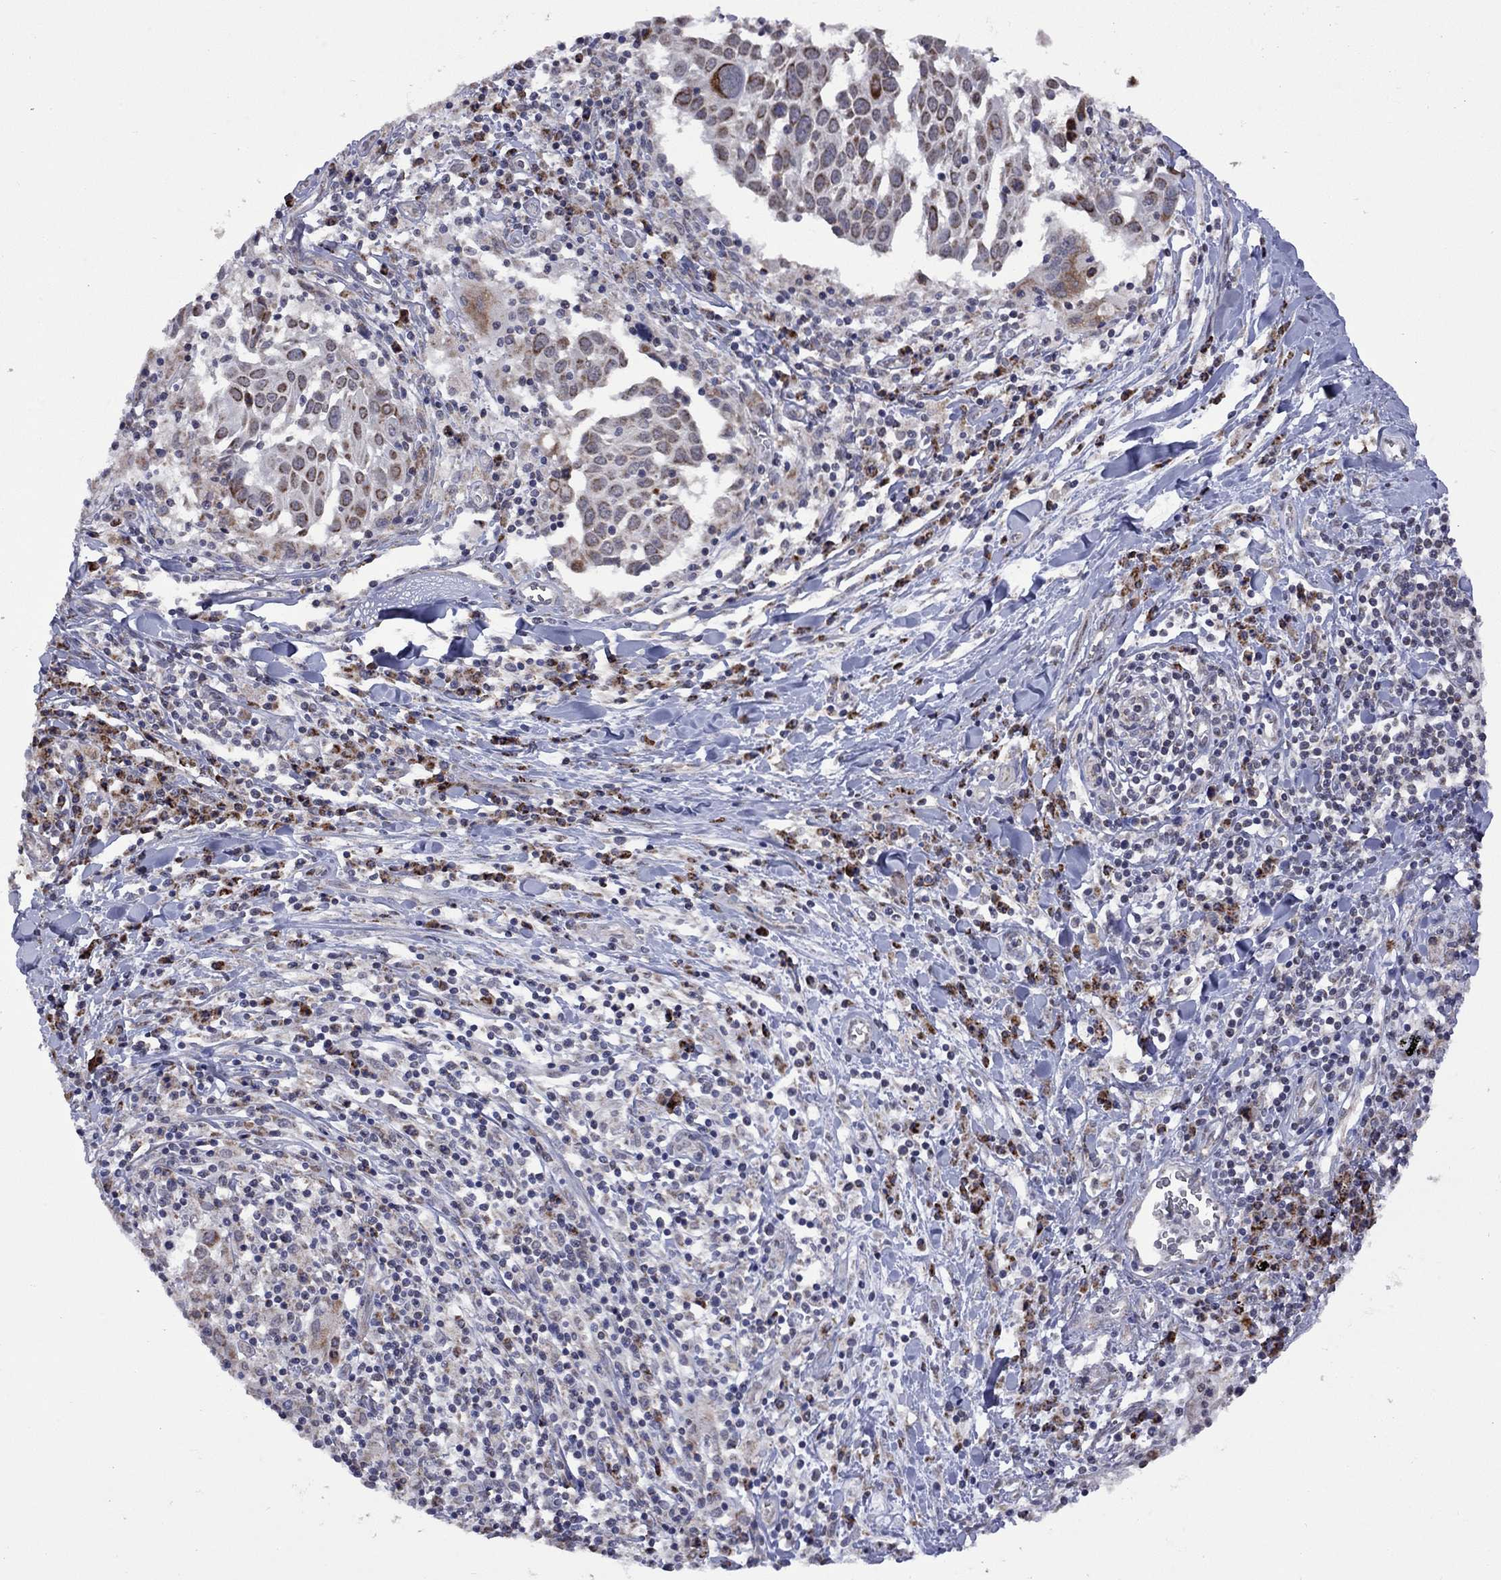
{"staining": {"intensity": "strong", "quantity": "<25%", "location": "cytoplasmic/membranous"}, "tissue": "lung cancer", "cell_type": "Tumor cells", "image_type": "cancer", "snomed": [{"axis": "morphology", "description": "Squamous cell carcinoma, NOS"}, {"axis": "topography", "description": "Lung"}], "caption": "The immunohistochemical stain shows strong cytoplasmic/membranous expression in tumor cells of squamous cell carcinoma (lung) tissue.", "gene": "NDUFB1", "patient": {"sex": "male", "age": 57}}